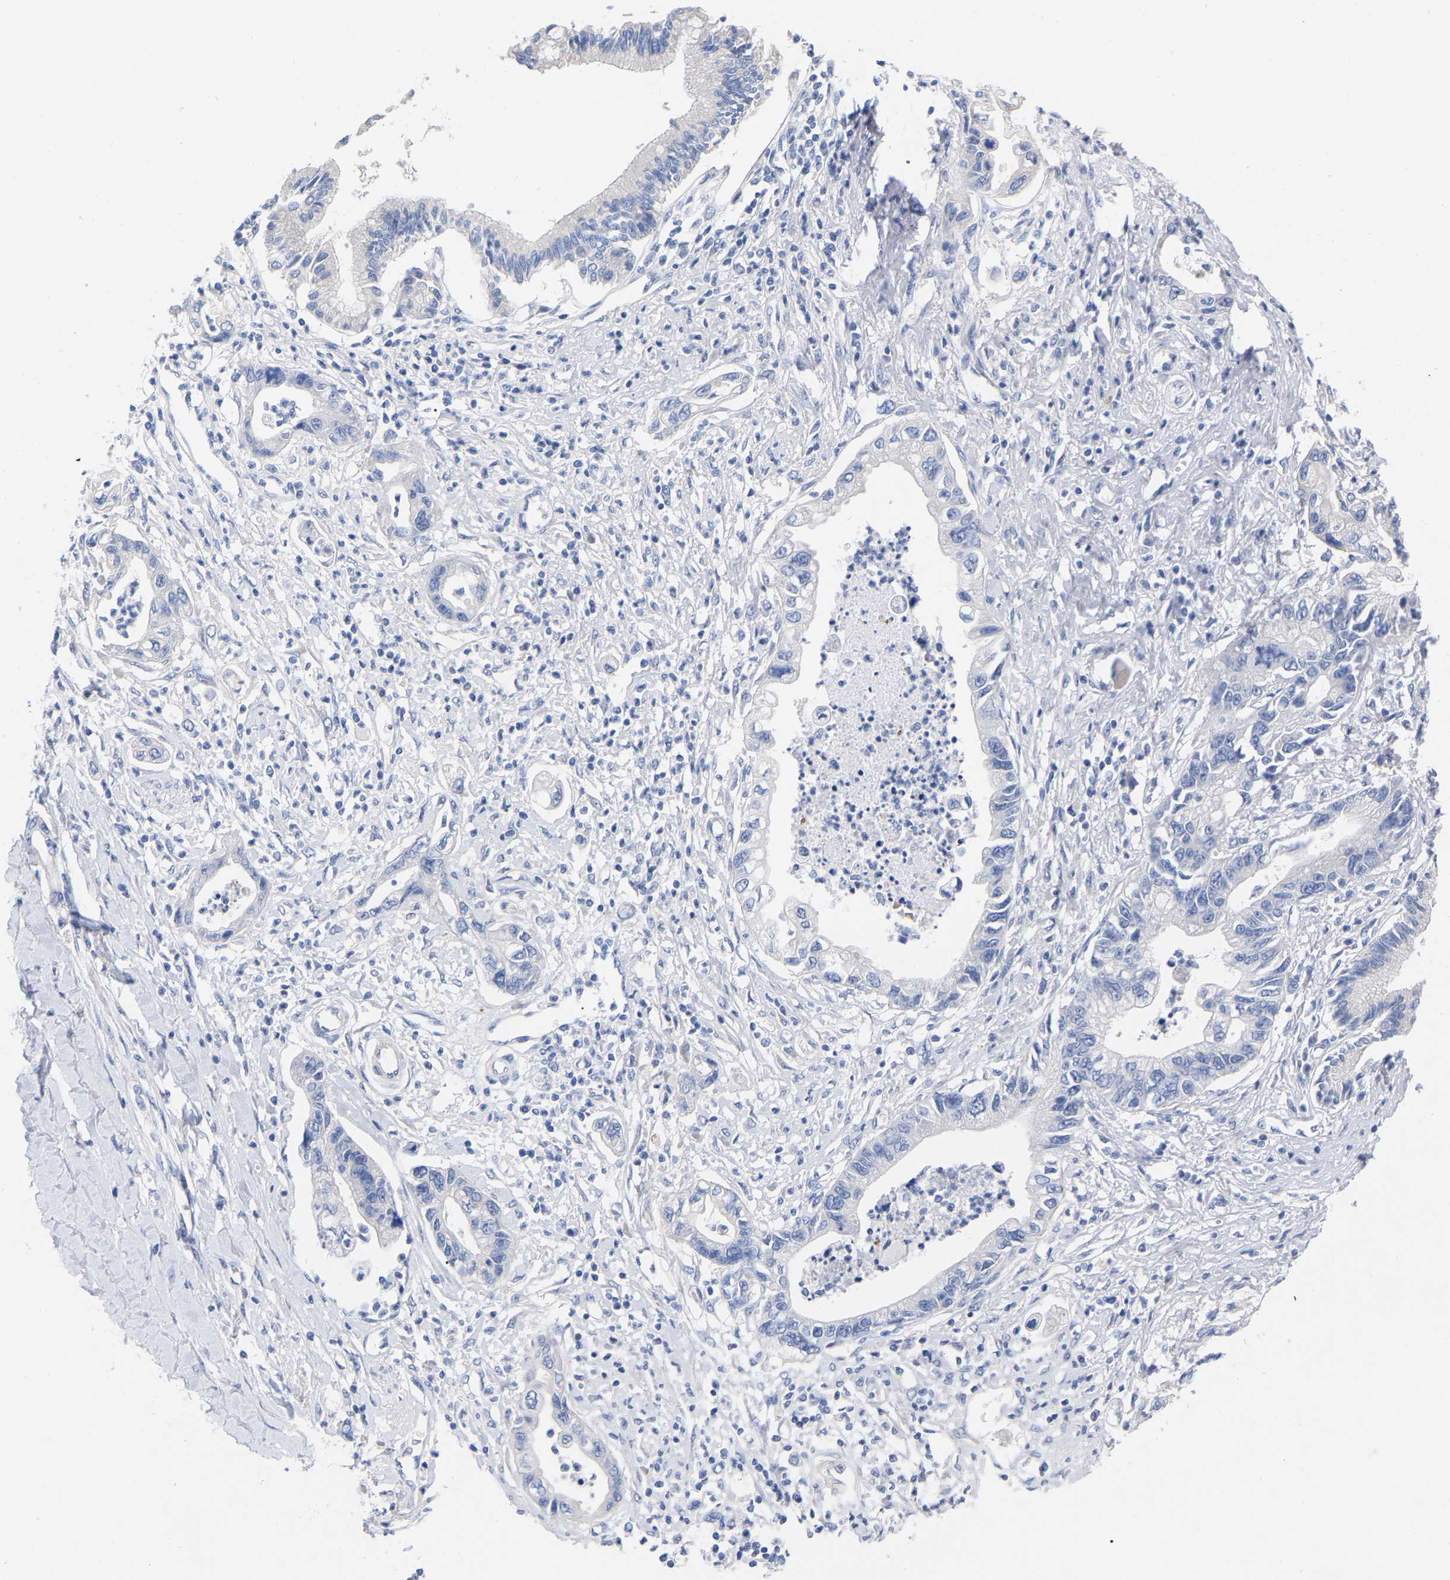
{"staining": {"intensity": "negative", "quantity": "none", "location": "none"}, "tissue": "pancreatic cancer", "cell_type": "Tumor cells", "image_type": "cancer", "snomed": [{"axis": "morphology", "description": "Adenocarcinoma, NOS"}, {"axis": "topography", "description": "Pancreas"}], "caption": "Human pancreatic cancer (adenocarcinoma) stained for a protein using IHC displays no positivity in tumor cells.", "gene": "HAPLN1", "patient": {"sex": "male", "age": 56}}